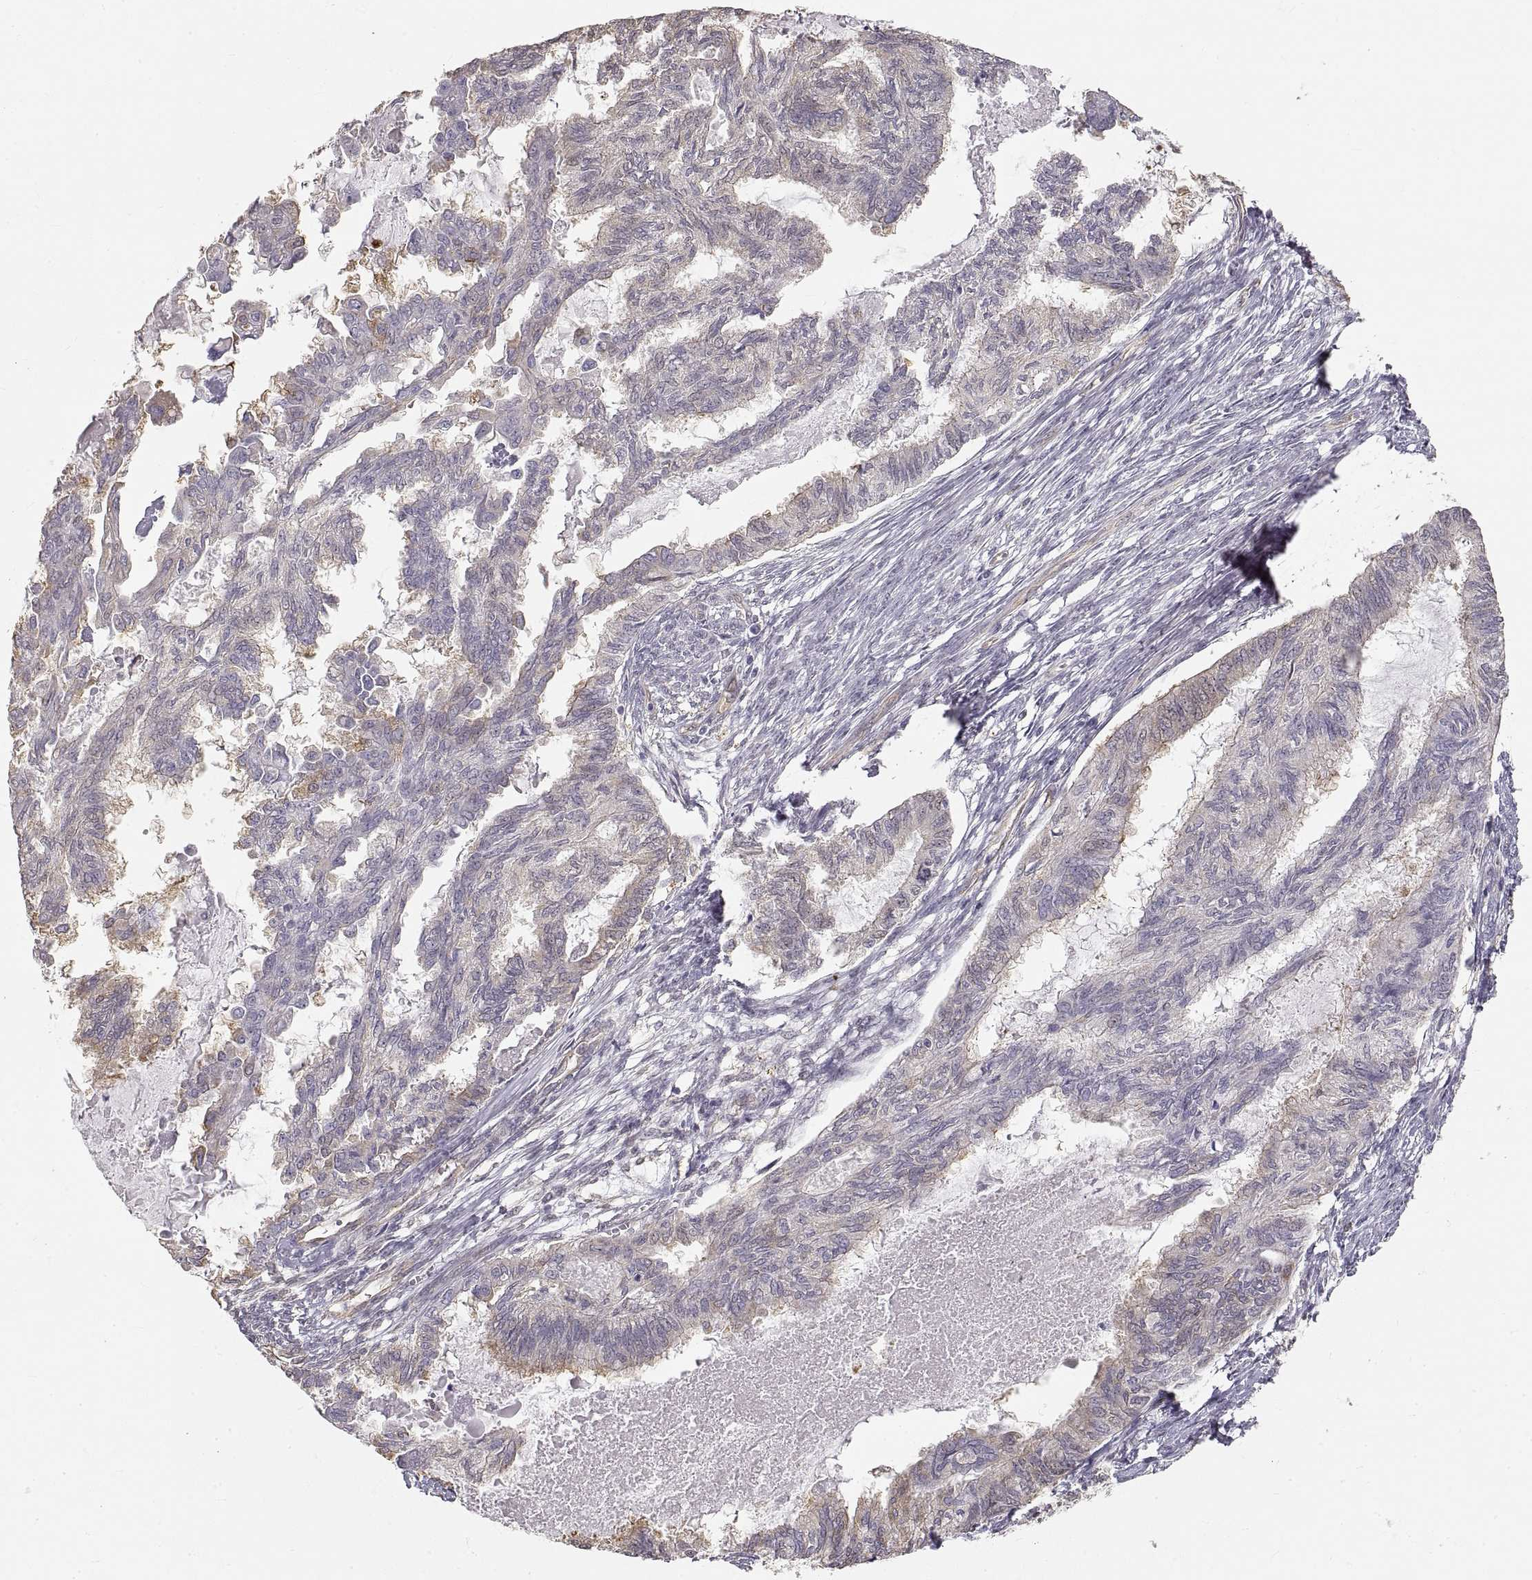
{"staining": {"intensity": "moderate", "quantity": "<25%", "location": "cytoplasmic/membranous"}, "tissue": "endometrial cancer", "cell_type": "Tumor cells", "image_type": "cancer", "snomed": [{"axis": "morphology", "description": "Adenocarcinoma, NOS"}, {"axis": "topography", "description": "Endometrium"}], "caption": "Immunohistochemistry of human endometrial adenocarcinoma demonstrates low levels of moderate cytoplasmic/membranous positivity in approximately <25% of tumor cells.", "gene": "HSP90AB1", "patient": {"sex": "female", "age": 86}}